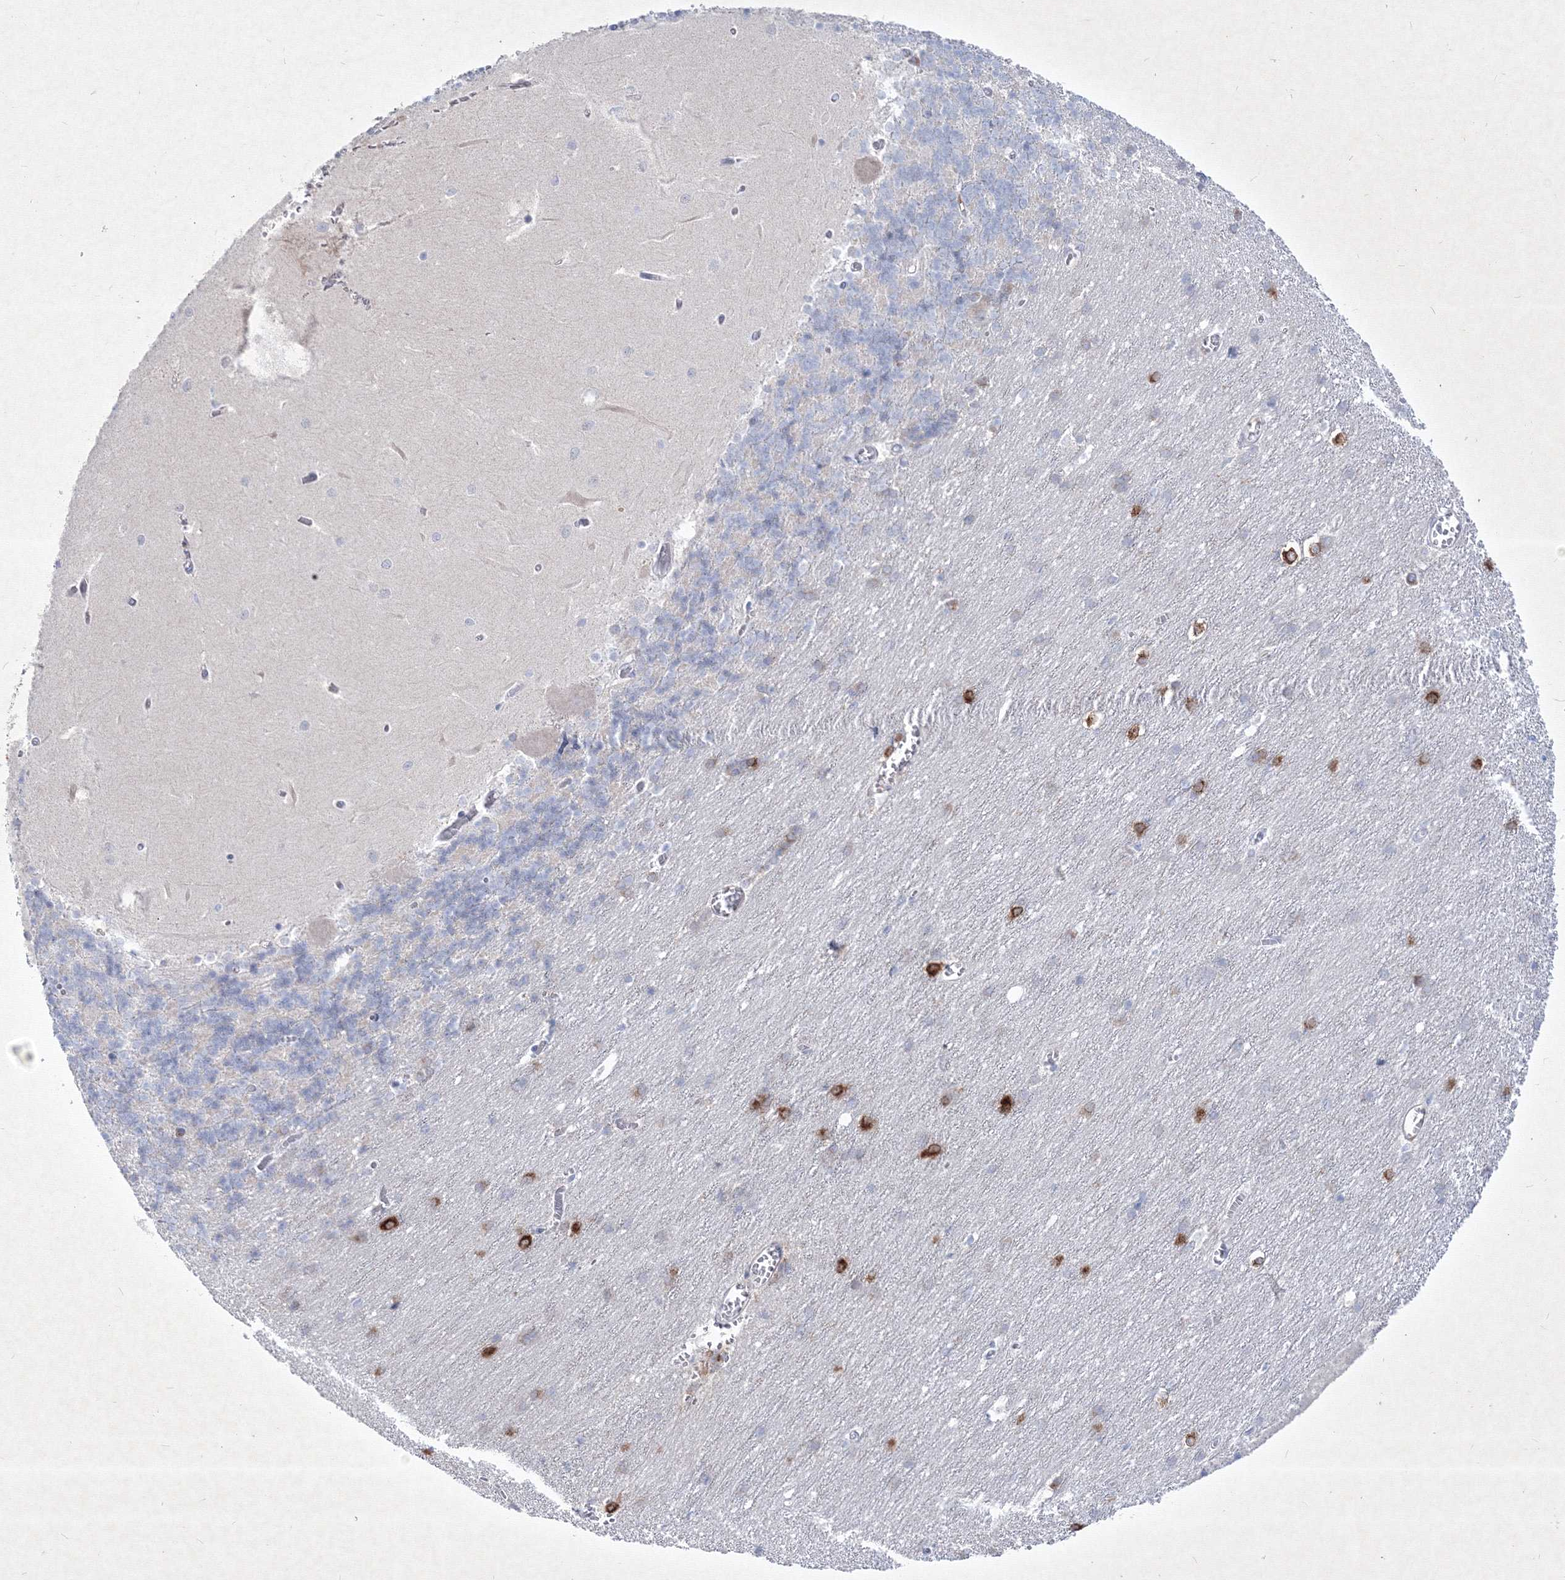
{"staining": {"intensity": "strong", "quantity": "<25%", "location": "cytoplasmic/membranous"}, "tissue": "cerebellum", "cell_type": "Cells in granular layer", "image_type": "normal", "snomed": [{"axis": "morphology", "description": "Normal tissue, NOS"}, {"axis": "topography", "description": "Cerebellum"}], "caption": "Normal cerebellum shows strong cytoplasmic/membranous positivity in about <25% of cells in granular layer.", "gene": "TMEM139", "patient": {"sex": "male", "age": 37}}